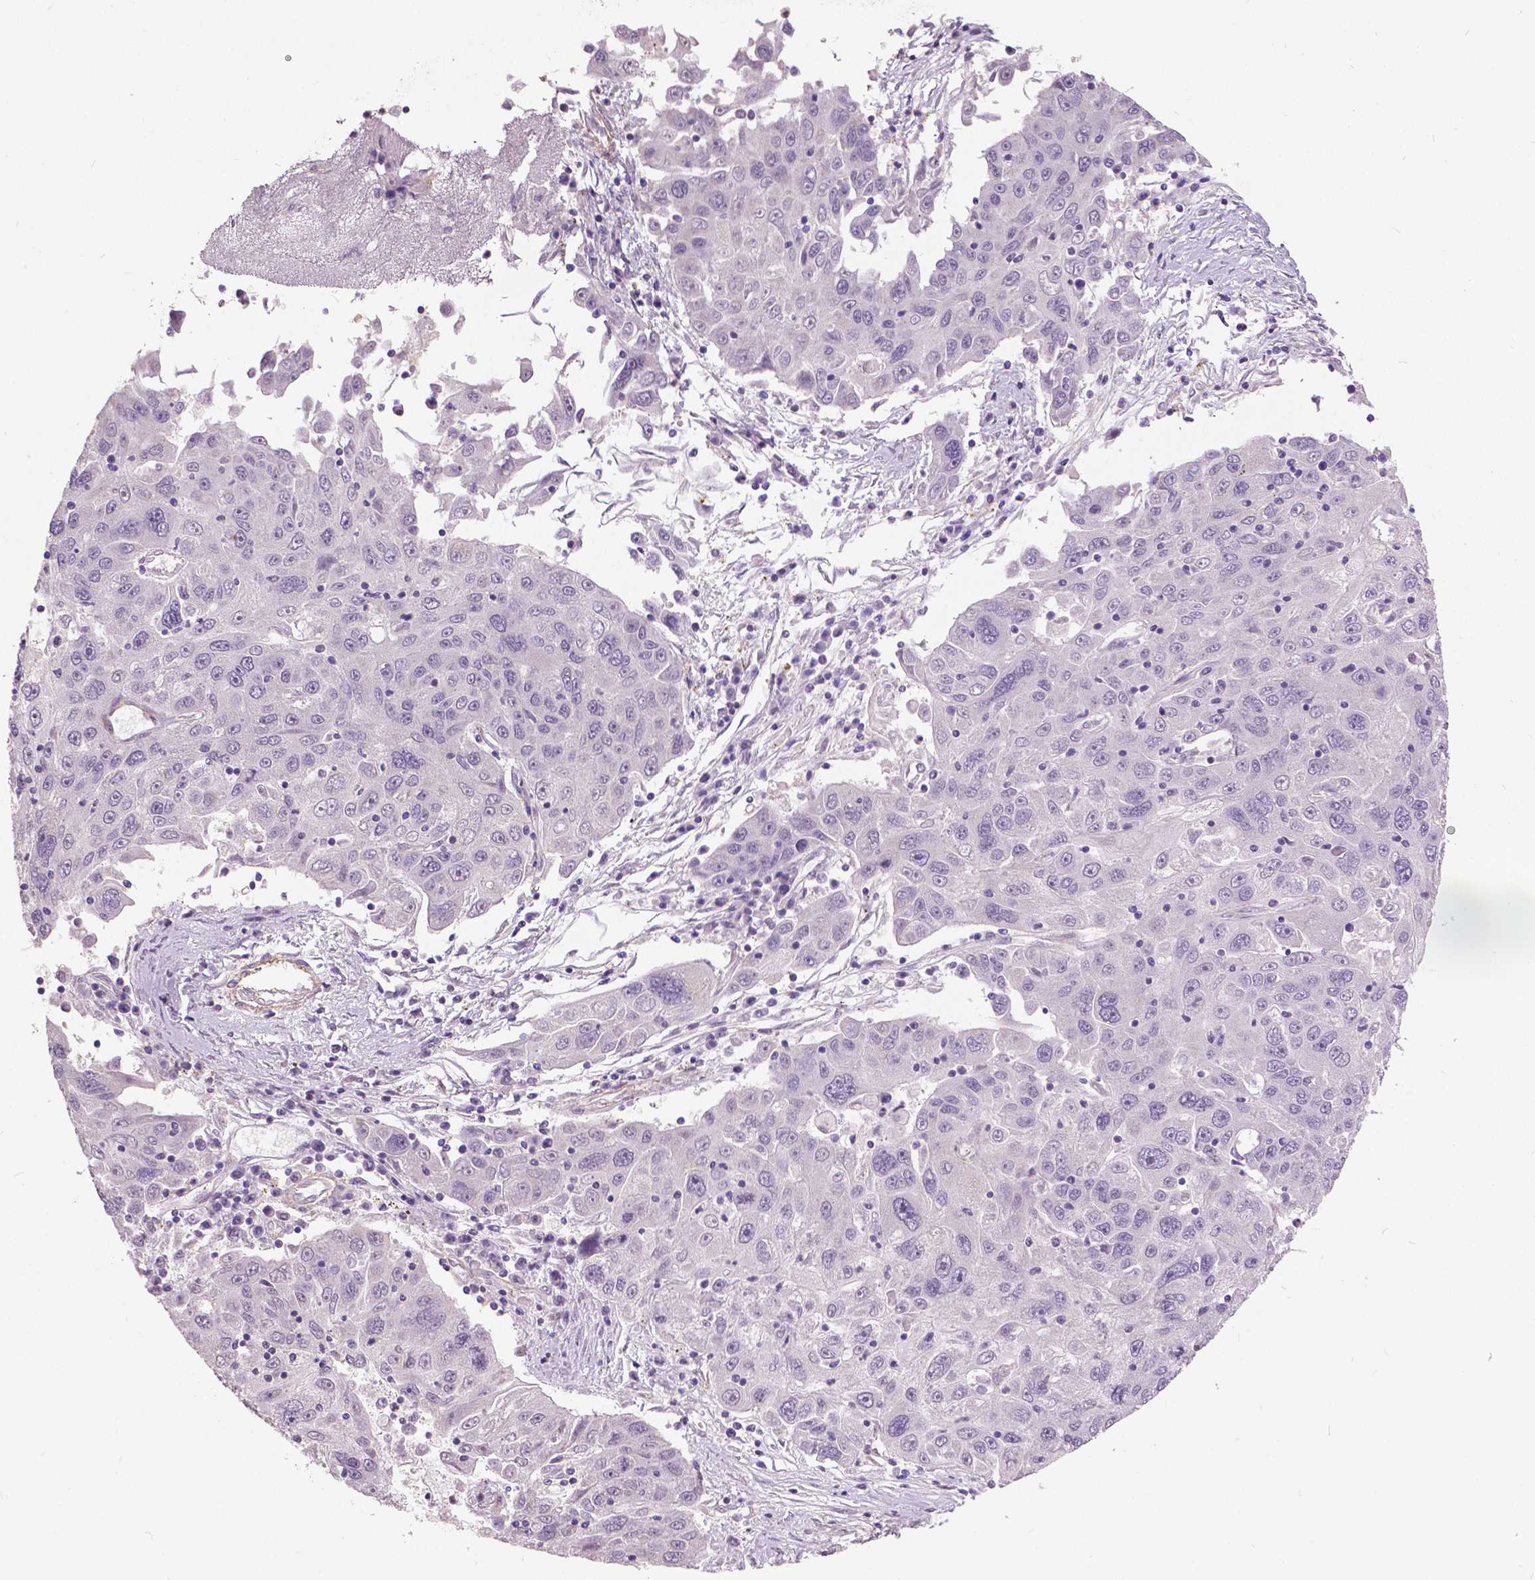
{"staining": {"intensity": "negative", "quantity": "none", "location": "none"}, "tissue": "stomach cancer", "cell_type": "Tumor cells", "image_type": "cancer", "snomed": [{"axis": "morphology", "description": "Adenocarcinoma, NOS"}, {"axis": "topography", "description": "Stomach"}], "caption": "Tumor cells are negative for brown protein staining in stomach cancer.", "gene": "FOXA1", "patient": {"sex": "male", "age": 56}}